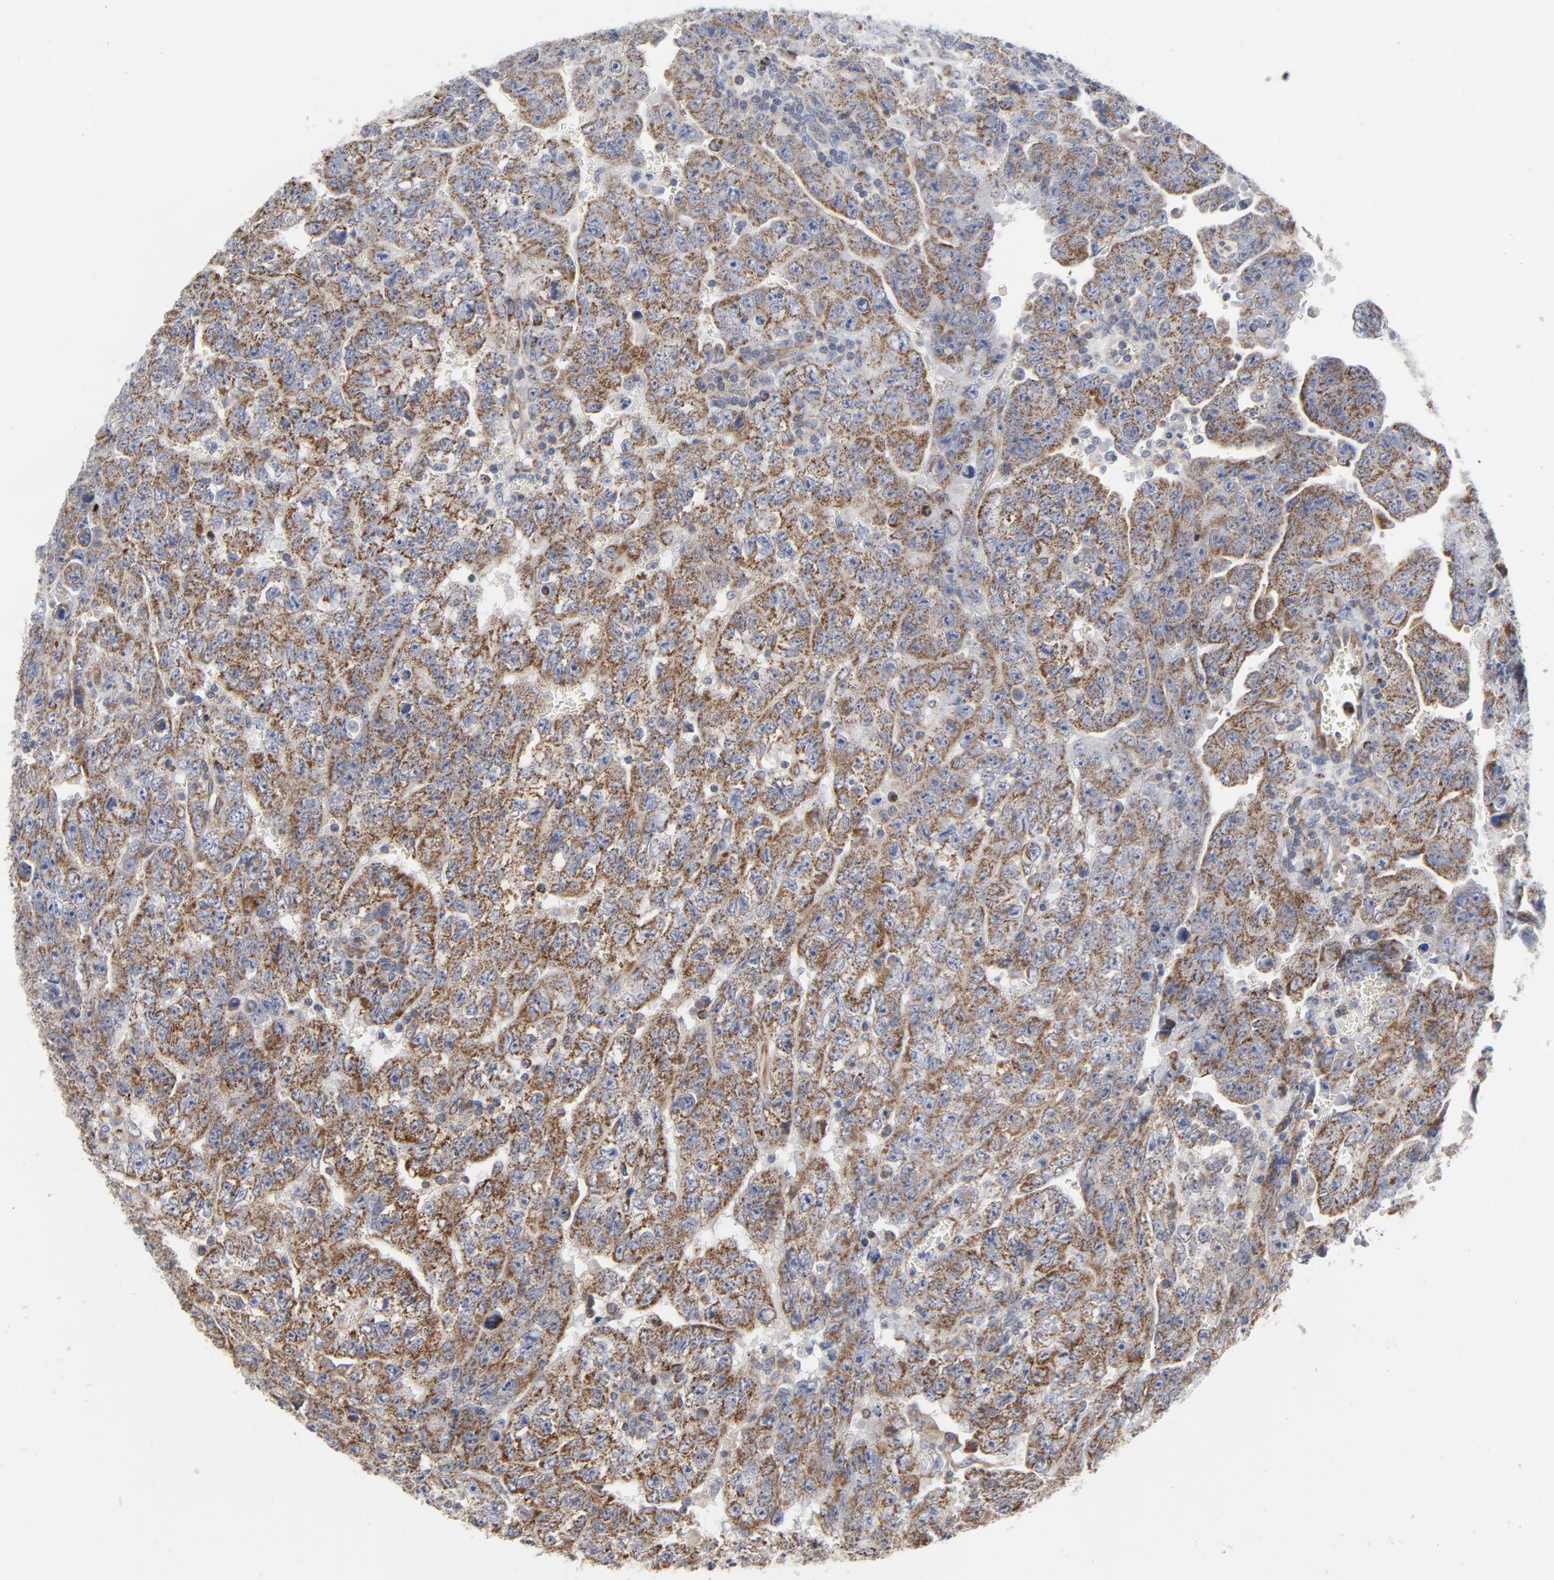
{"staining": {"intensity": "moderate", "quantity": ">75%", "location": "cytoplasmic/membranous"}, "tissue": "testis cancer", "cell_type": "Tumor cells", "image_type": "cancer", "snomed": [{"axis": "morphology", "description": "Carcinoma, Embryonal, NOS"}, {"axis": "topography", "description": "Testis"}], "caption": "High-power microscopy captured an immunohistochemistry micrograph of testis cancer (embryonal carcinoma), revealing moderate cytoplasmic/membranous positivity in about >75% of tumor cells.", "gene": "OXA1L", "patient": {"sex": "male", "age": 28}}